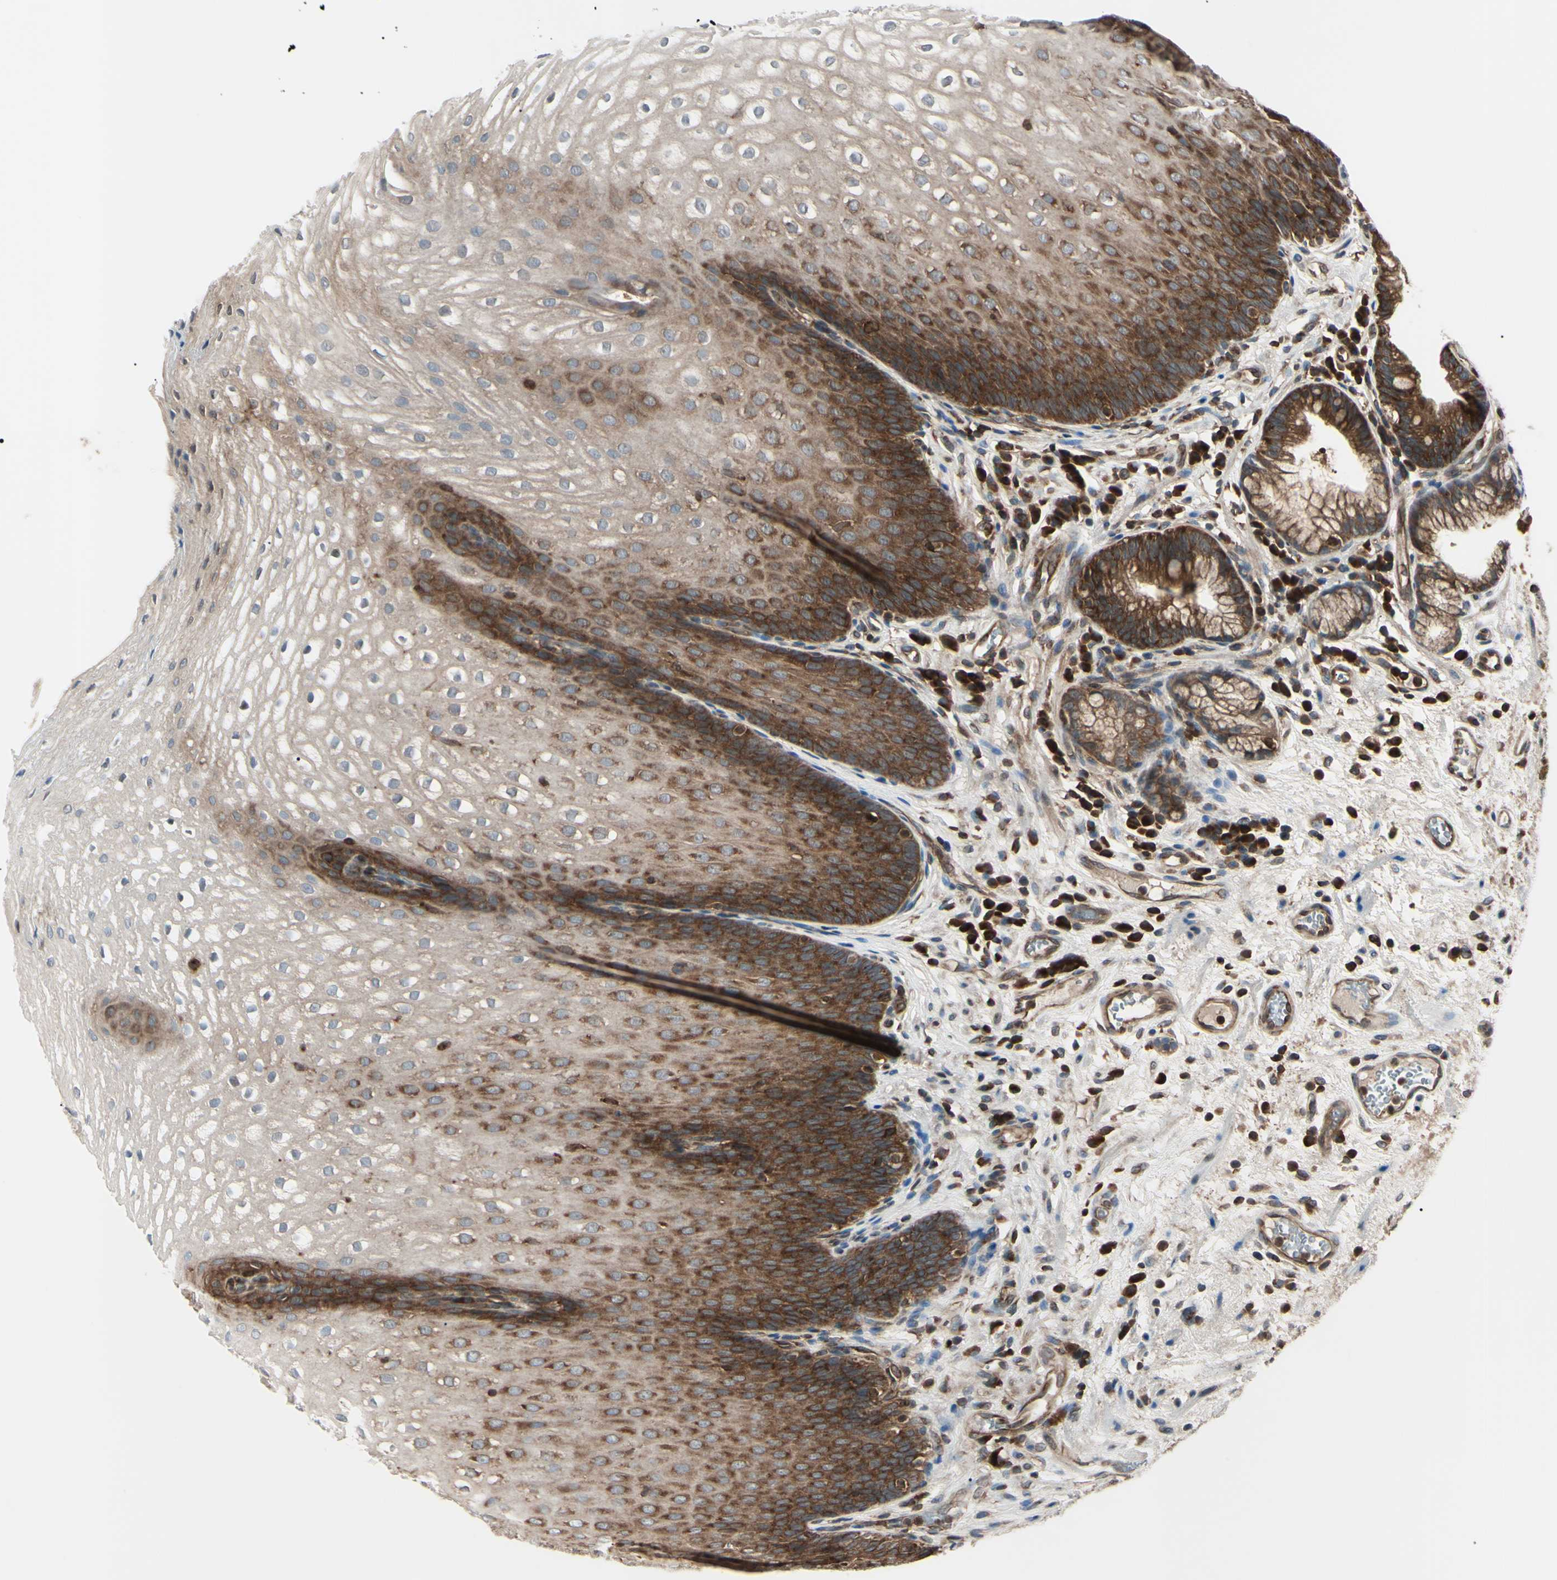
{"staining": {"intensity": "moderate", "quantity": "25%-75%", "location": "cytoplasmic/membranous"}, "tissue": "stomach", "cell_type": "Glandular cells", "image_type": "normal", "snomed": [{"axis": "morphology", "description": "Normal tissue, NOS"}, {"axis": "topography", "description": "Stomach, upper"}], "caption": "IHC histopathology image of normal human stomach stained for a protein (brown), which reveals medium levels of moderate cytoplasmic/membranous positivity in about 25%-75% of glandular cells.", "gene": "MAPRE1", "patient": {"sex": "male", "age": 72}}